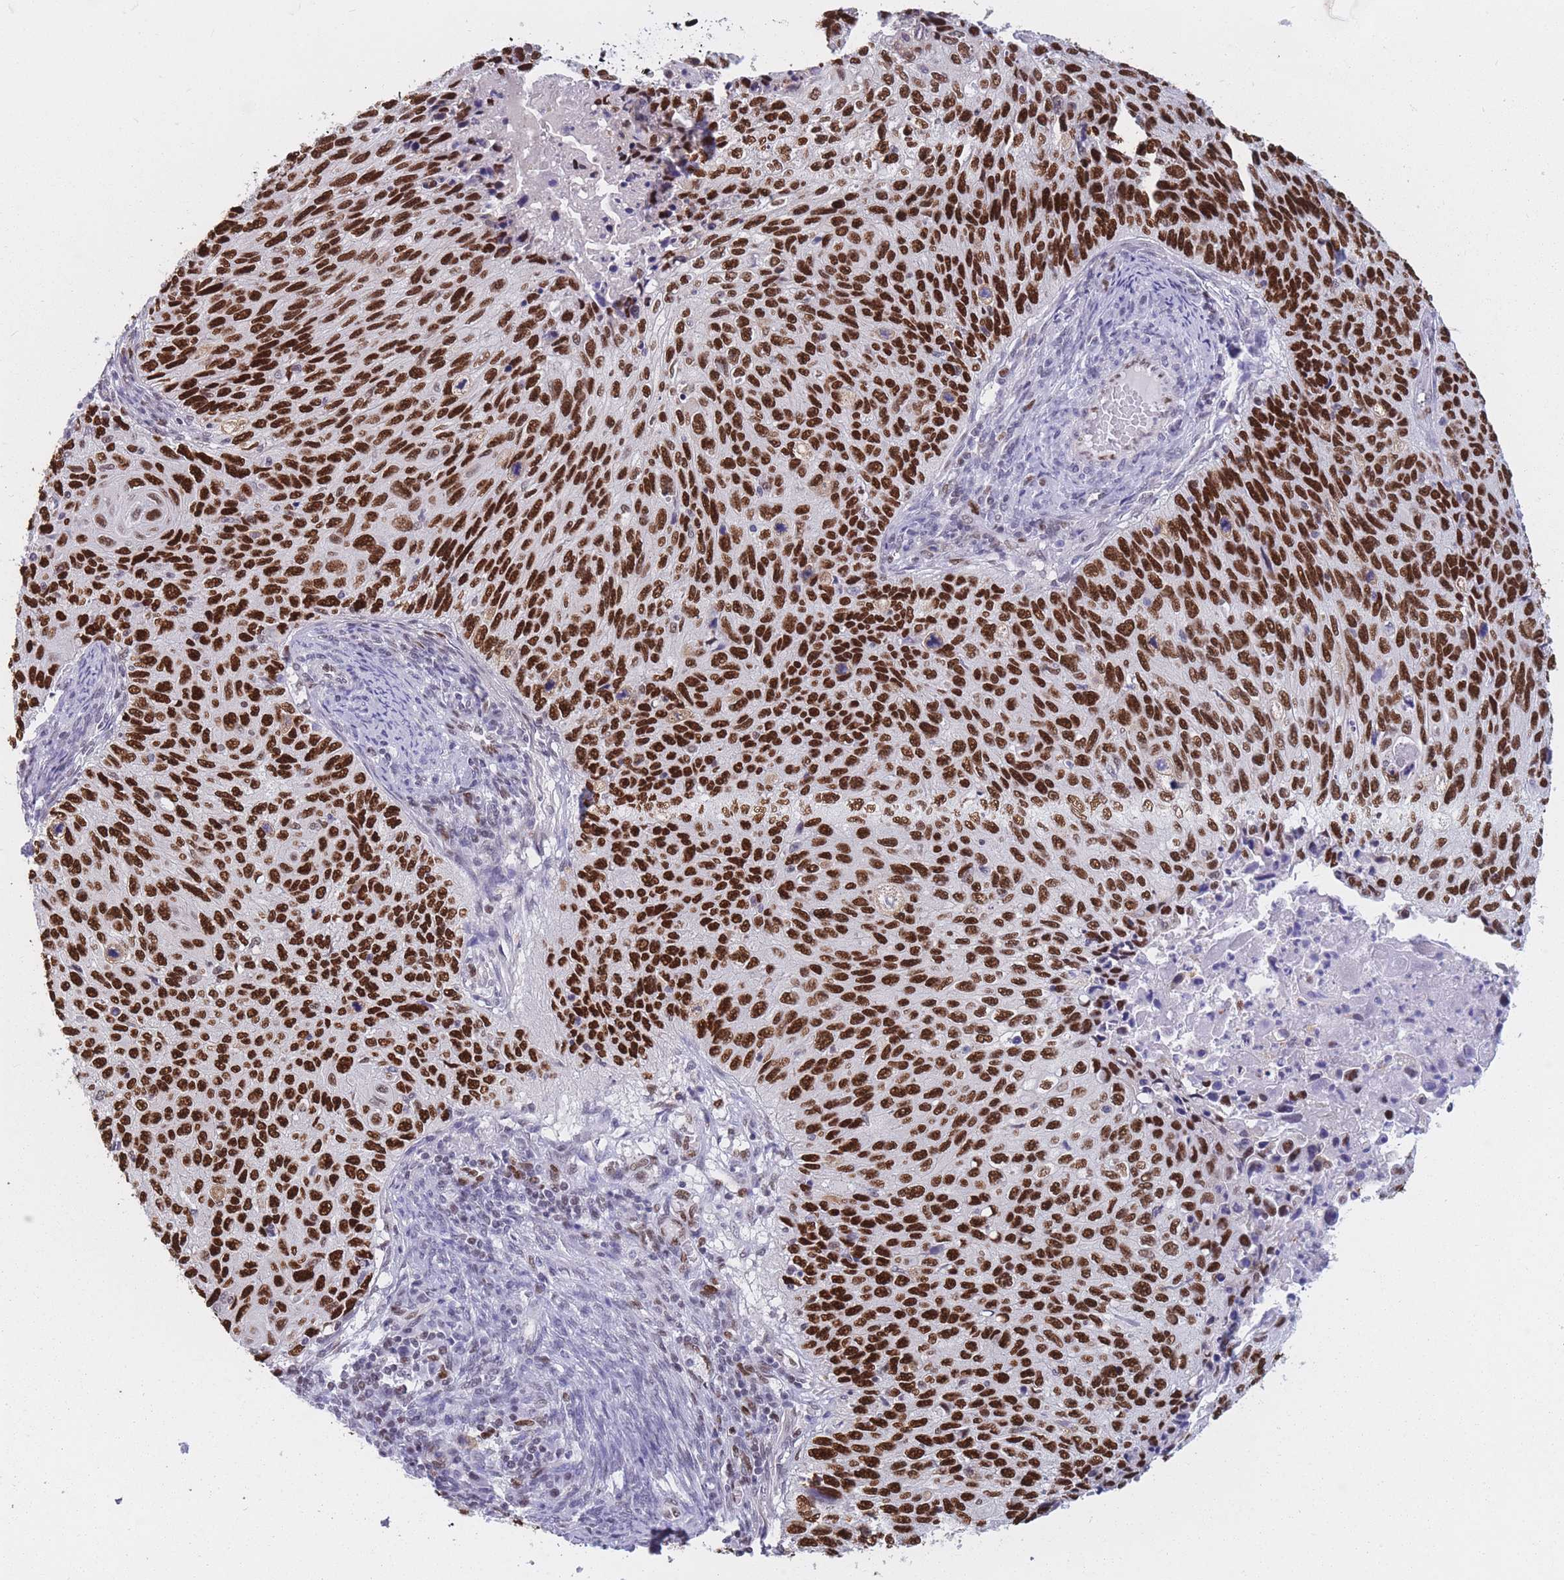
{"staining": {"intensity": "strong", "quantity": ">75%", "location": "nuclear"}, "tissue": "cervical cancer", "cell_type": "Tumor cells", "image_type": "cancer", "snomed": [{"axis": "morphology", "description": "Squamous cell carcinoma, NOS"}, {"axis": "topography", "description": "Cervix"}], "caption": "Immunohistochemistry staining of cervical squamous cell carcinoma, which demonstrates high levels of strong nuclear staining in approximately >75% of tumor cells indicating strong nuclear protein positivity. The staining was performed using DAB (3,3'-diaminobenzidine) (brown) for protein detection and nuclei were counterstained in hematoxylin (blue).", "gene": "NASP", "patient": {"sex": "female", "age": 70}}